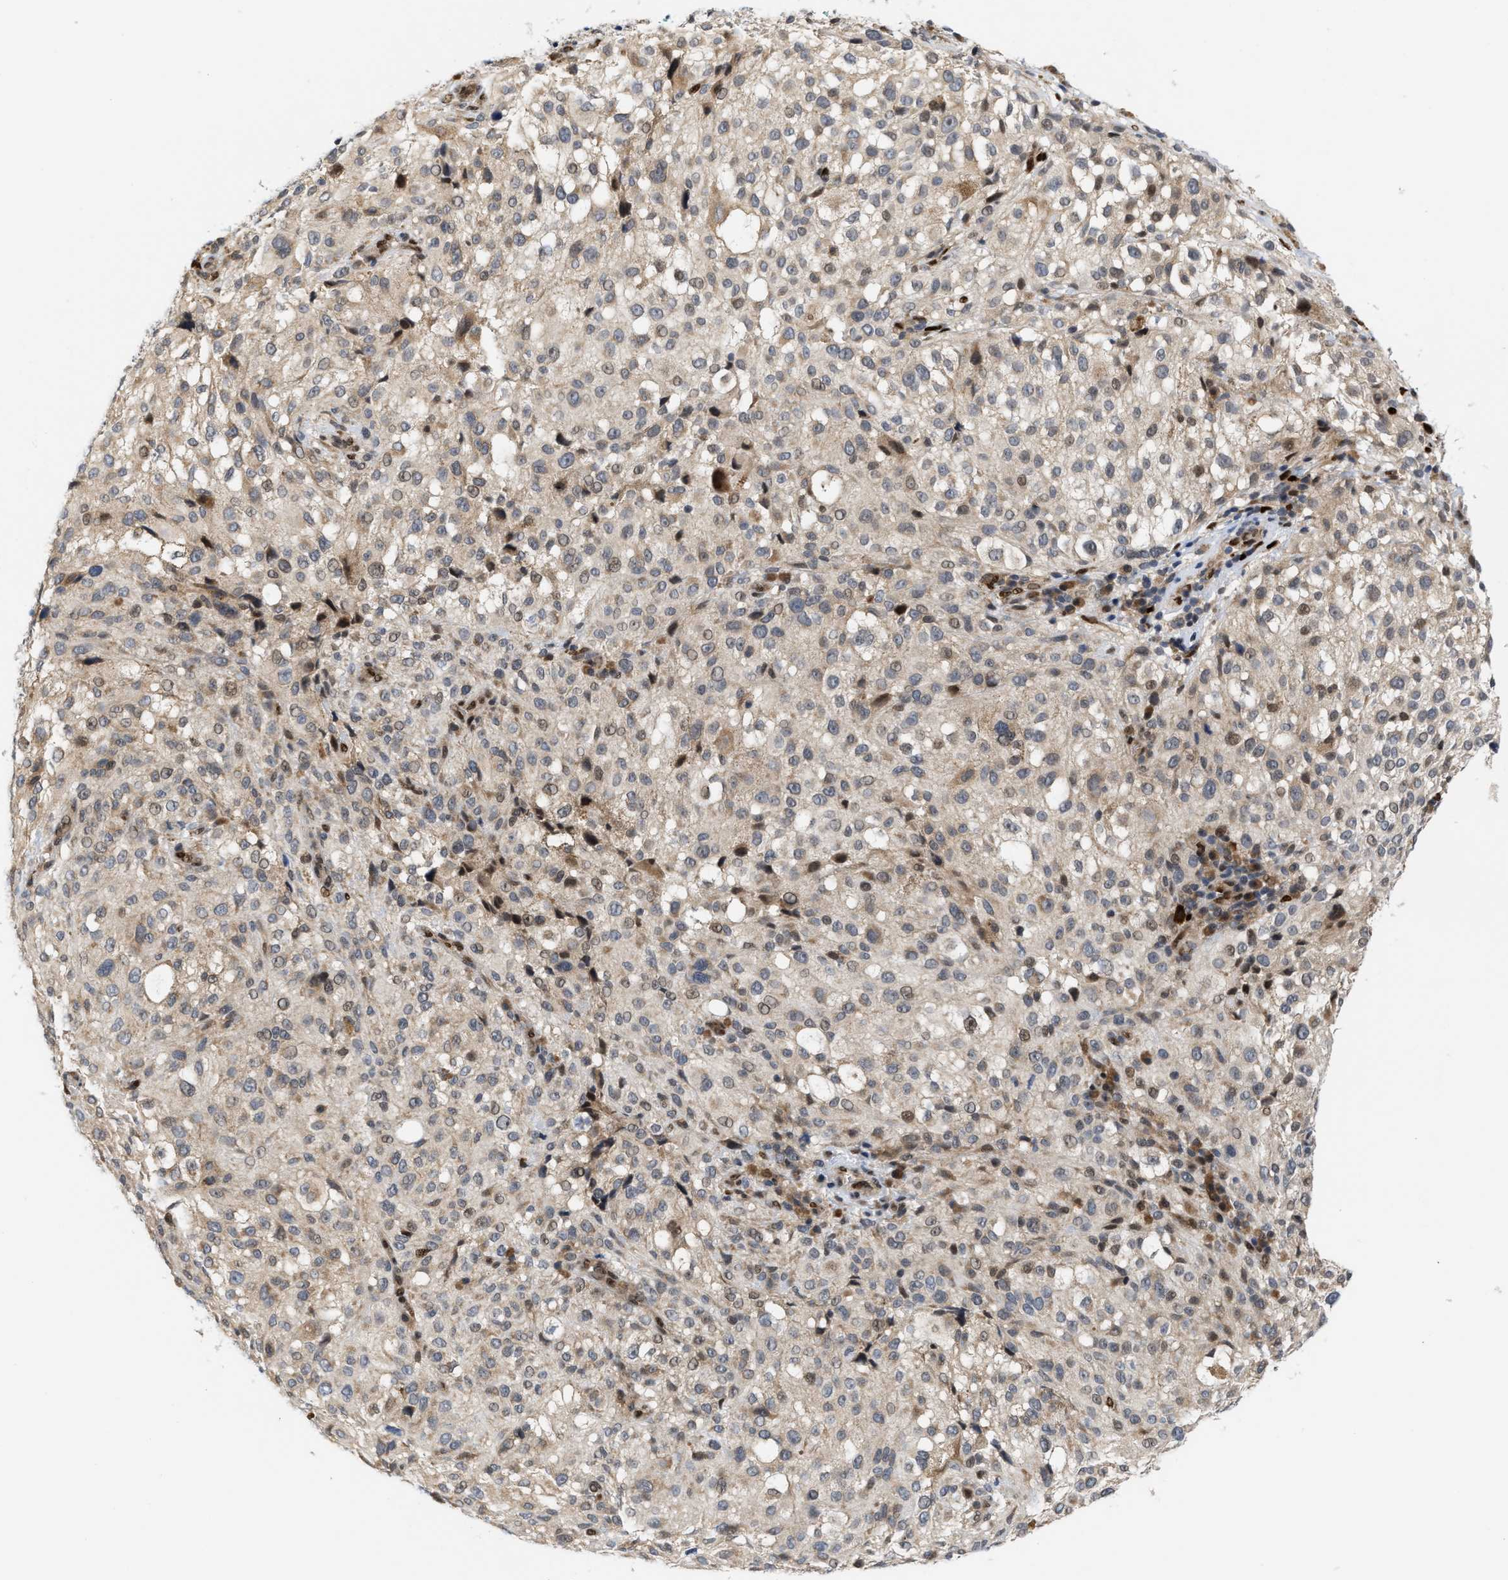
{"staining": {"intensity": "weak", "quantity": "<25%", "location": "cytoplasmic/membranous"}, "tissue": "melanoma", "cell_type": "Tumor cells", "image_type": "cancer", "snomed": [{"axis": "morphology", "description": "Necrosis, NOS"}, {"axis": "morphology", "description": "Malignant melanoma, NOS"}, {"axis": "topography", "description": "Skin"}], "caption": "High magnification brightfield microscopy of melanoma stained with DAB (3,3'-diaminobenzidine) (brown) and counterstained with hematoxylin (blue): tumor cells show no significant staining.", "gene": "TCF4", "patient": {"sex": "female", "age": 87}}